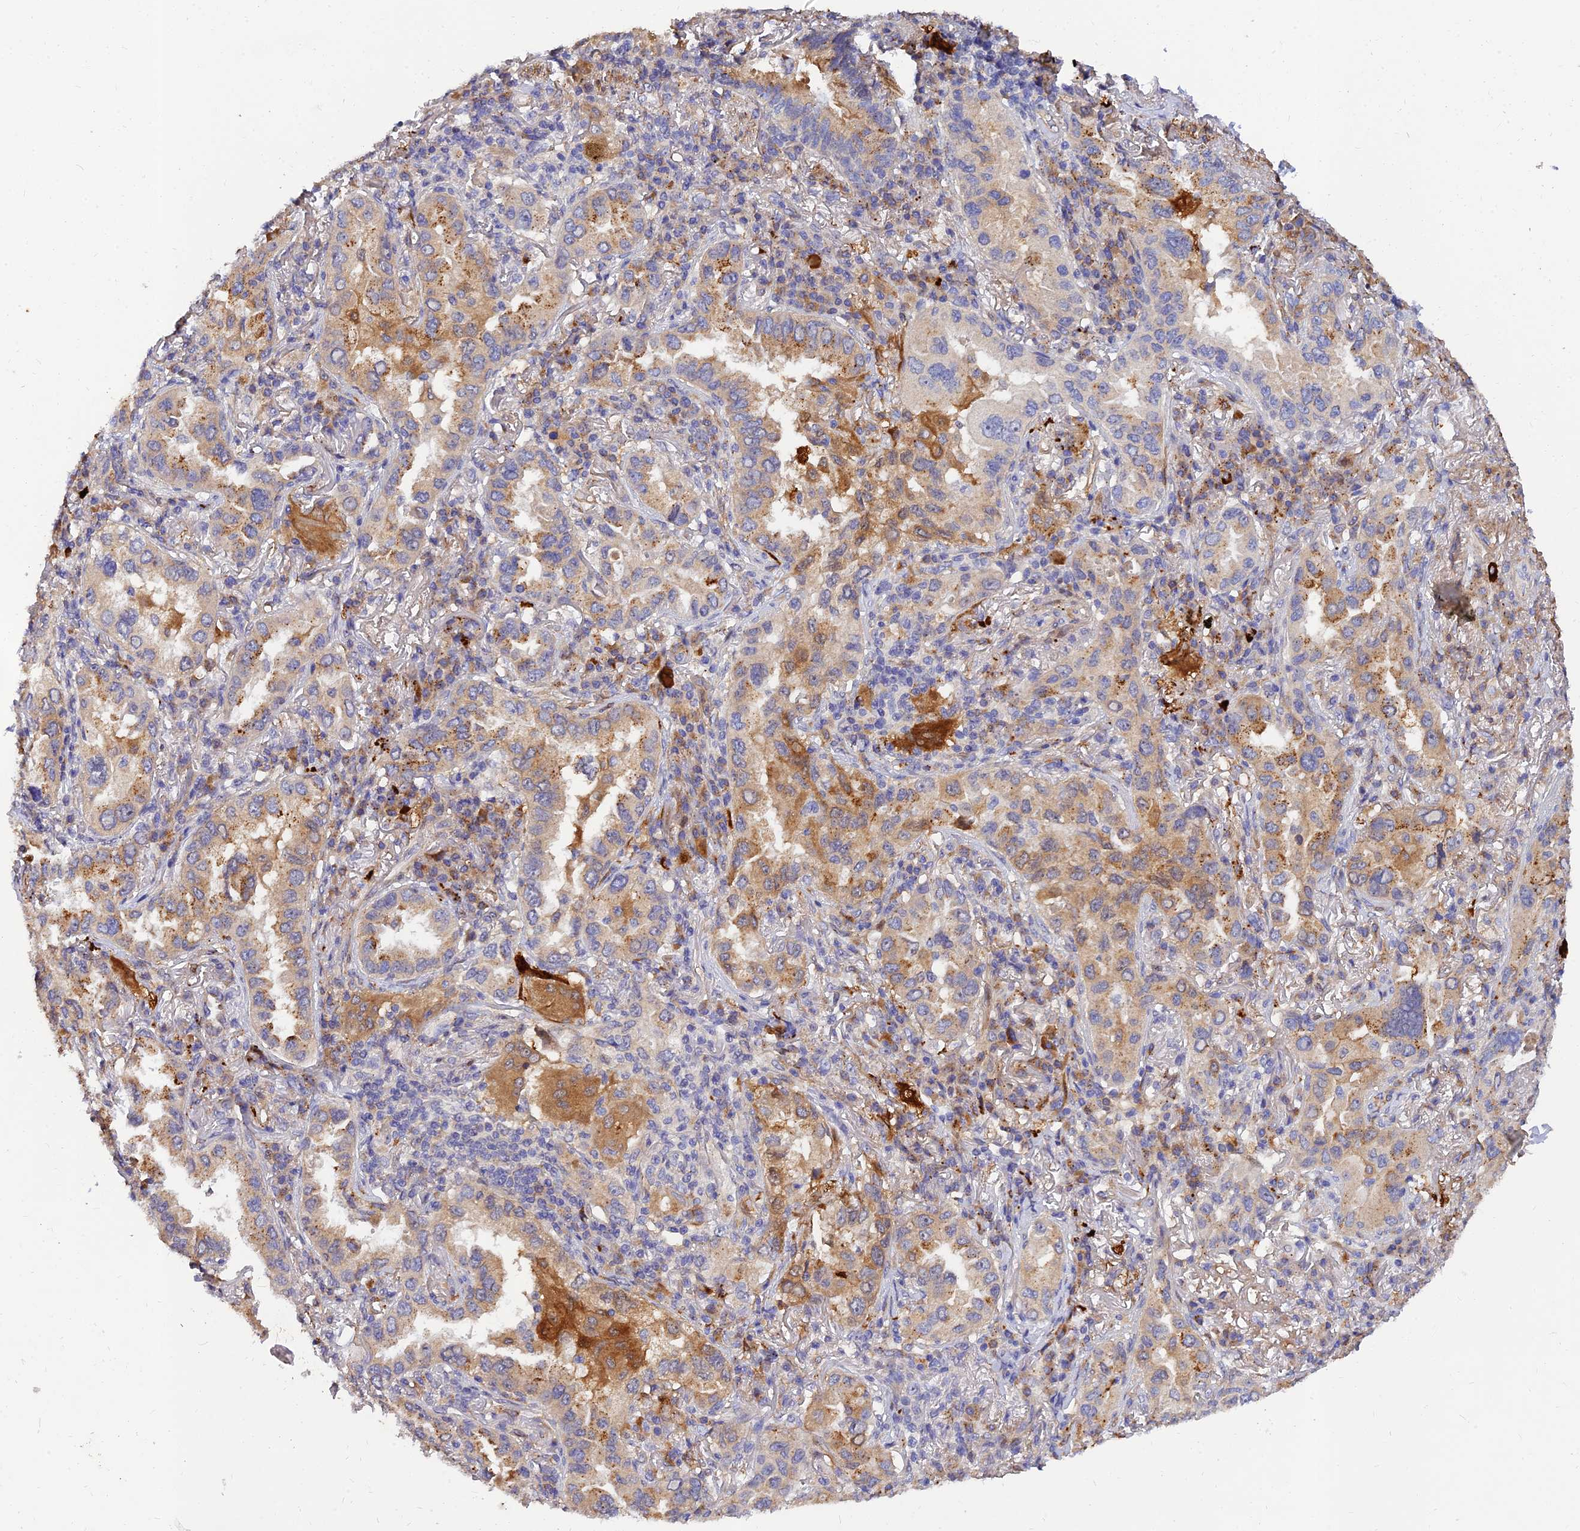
{"staining": {"intensity": "moderate", "quantity": "<25%", "location": "cytoplasmic/membranous"}, "tissue": "lung cancer", "cell_type": "Tumor cells", "image_type": "cancer", "snomed": [{"axis": "morphology", "description": "Adenocarcinoma, NOS"}, {"axis": "topography", "description": "Lung"}], "caption": "Approximately <25% of tumor cells in human lung cancer (adenocarcinoma) demonstrate moderate cytoplasmic/membranous protein staining as visualized by brown immunohistochemical staining.", "gene": "MRPL35", "patient": {"sex": "female", "age": 69}}